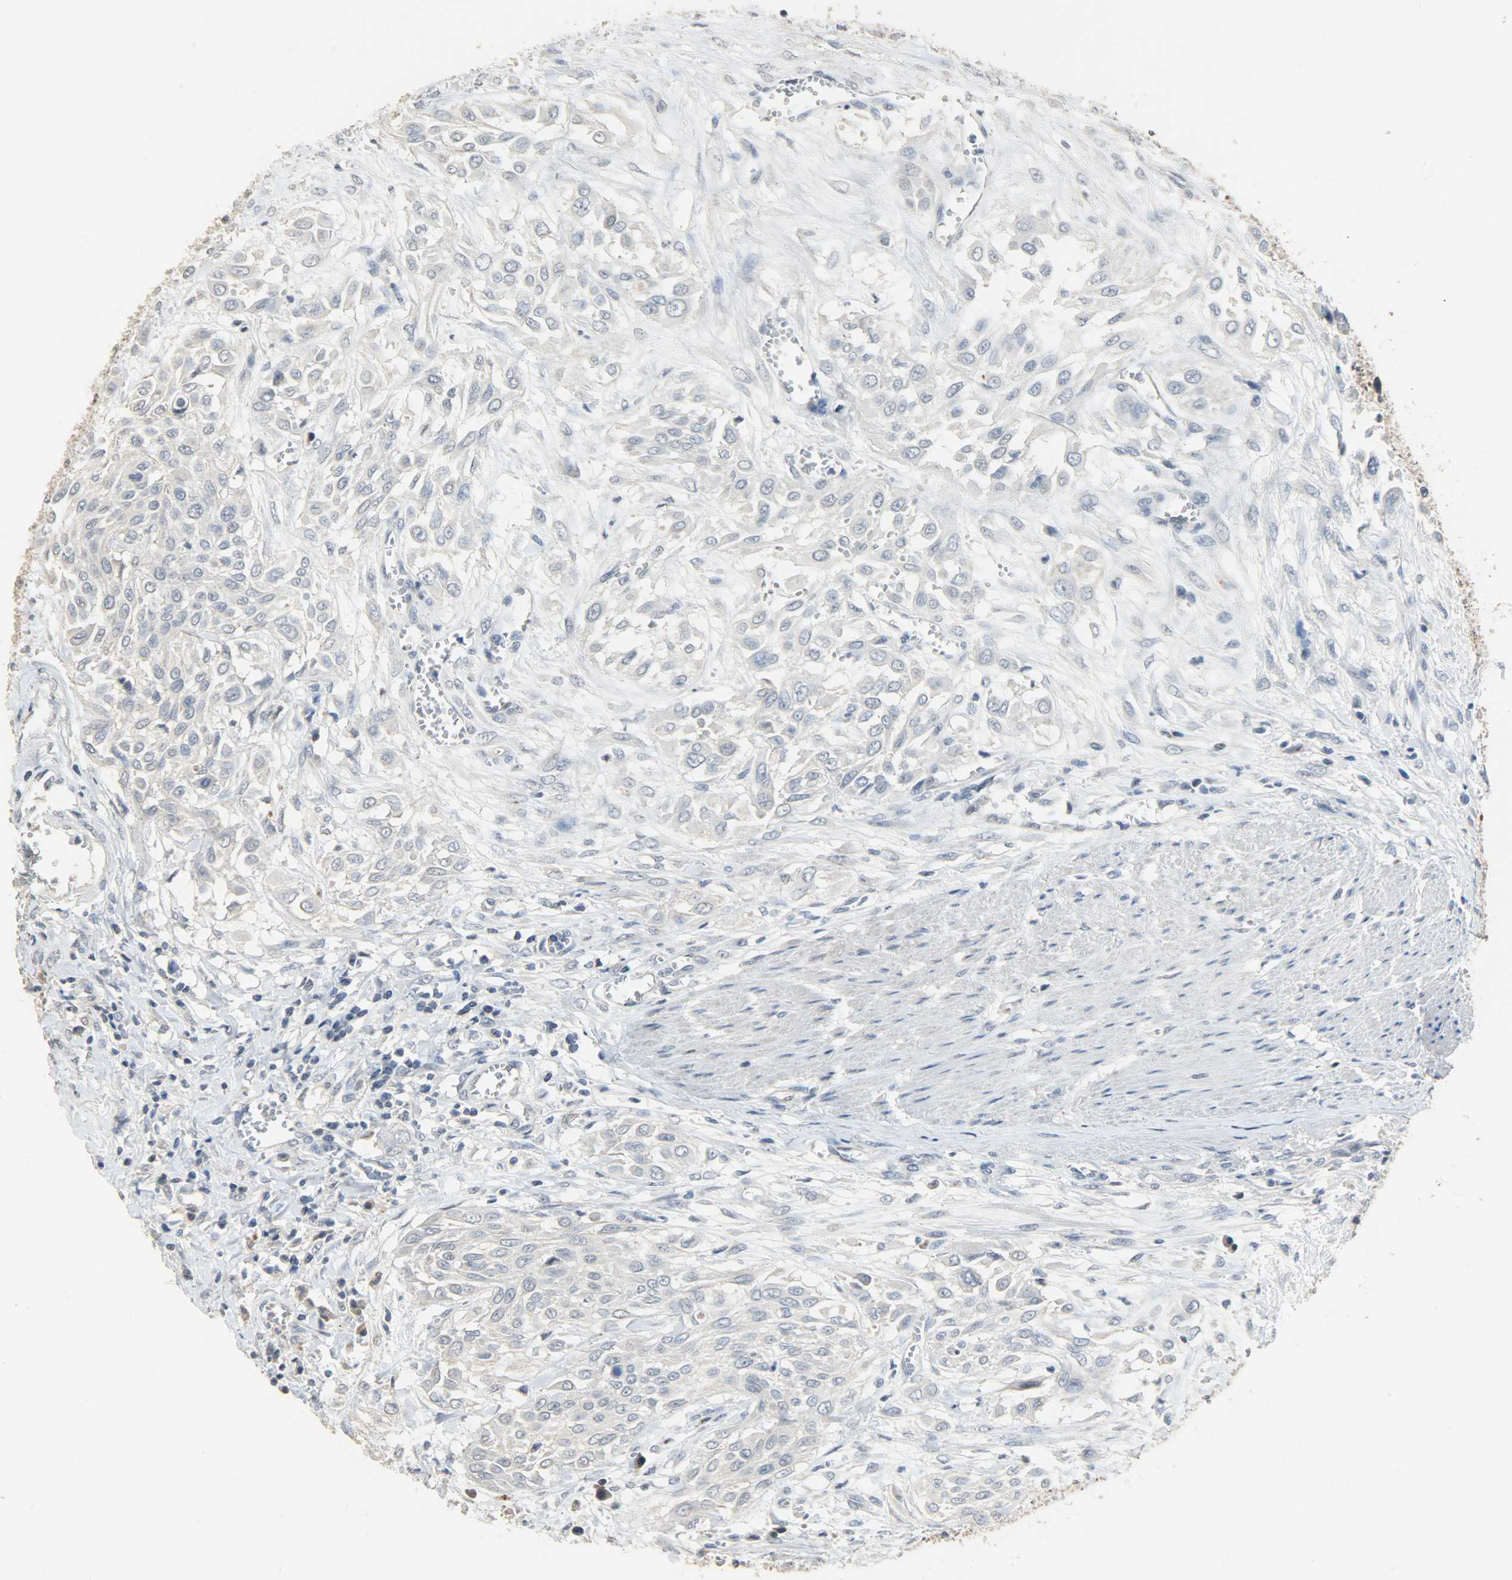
{"staining": {"intensity": "negative", "quantity": "none", "location": "none"}, "tissue": "urothelial cancer", "cell_type": "Tumor cells", "image_type": "cancer", "snomed": [{"axis": "morphology", "description": "Urothelial carcinoma, High grade"}, {"axis": "topography", "description": "Urinary bladder"}], "caption": "DAB (3,3'-diaminobenzidine) immunohistochemical staining of human urothelial cancer displays no significant positivity in tumor cells.", "gene": "DNAJB6", "patient": {"sex": "male", "age": 57}}